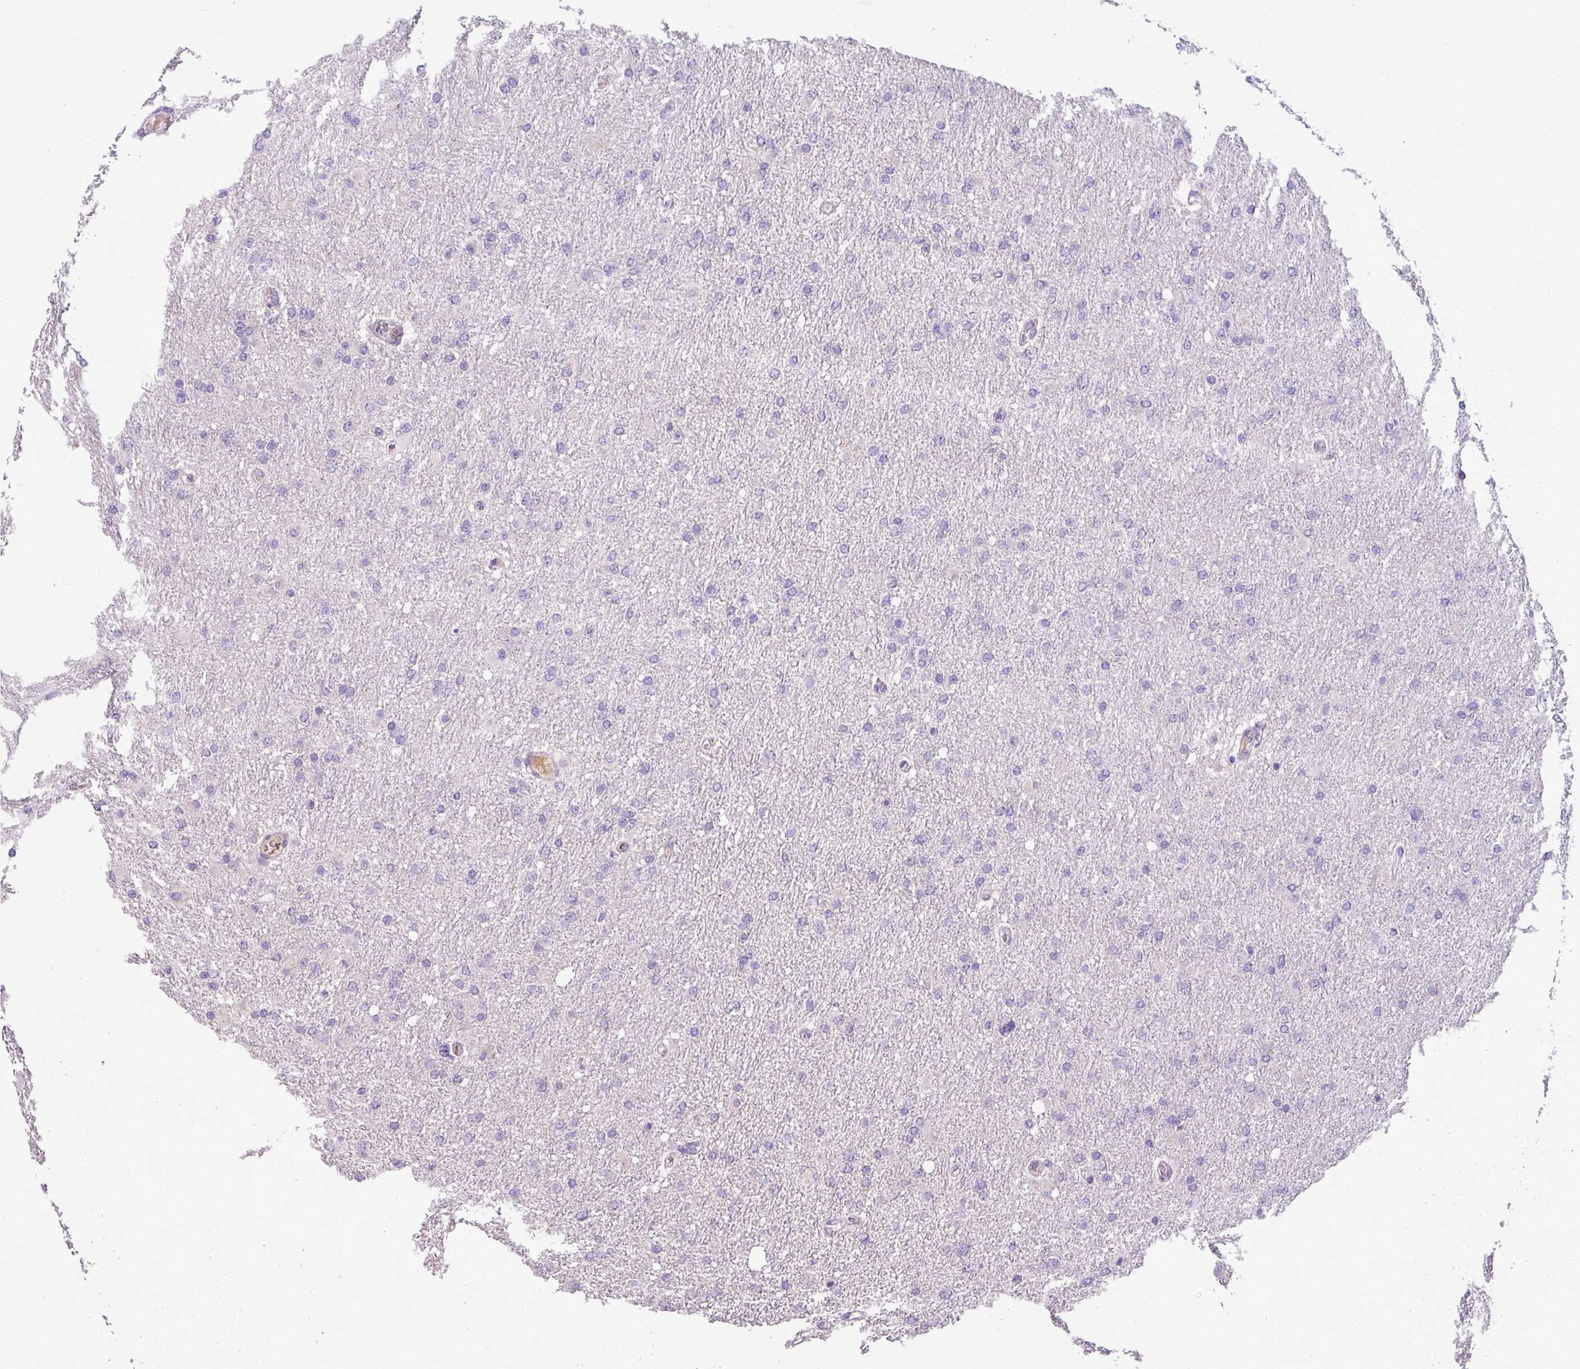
{"staining": {"intensity": "negative", "quantity": "none", "location": "none"}, "tissue": "glioma", "cell_type": "Tumor cells", "image_type": "cancer", "snomed": [{"axis": "morphology", "description": "Glioma, malignant, High grade"}, {"axis": "topography", "description": "Cerebral cortex"}], "caption": "This image is of malignant high-grade glioma stained with IHC to label a protein in brown with the nuclei are counter-stained blue. There is no staining in tumor cells.", "gene": "IL17A", "patient": {"sex": "female", "age": 36}}